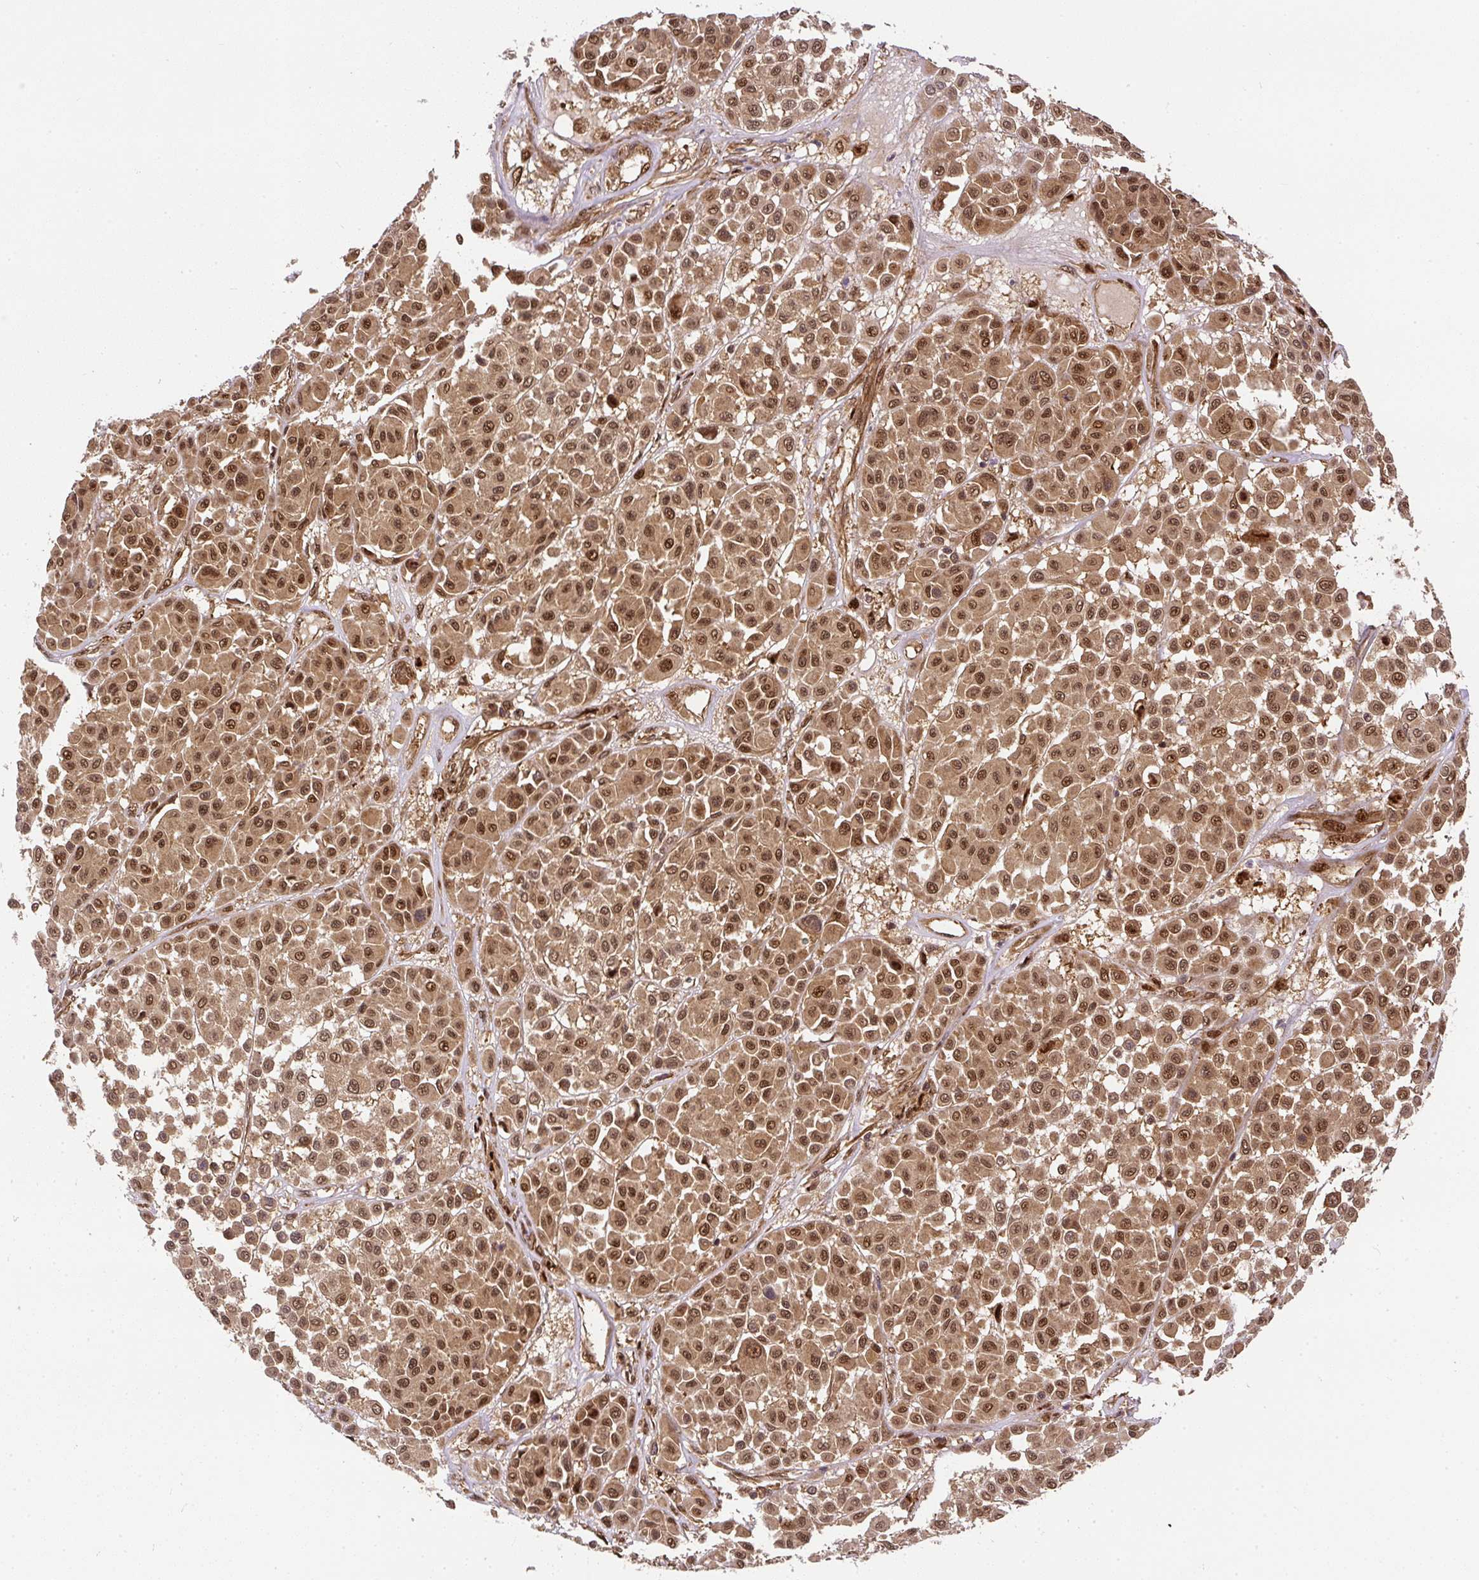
{"staining": {"intensity": "moderate", "quantity": ">75%", "location": "cytoplasmic/membranous,nuclear"}, "tissue": "melanoma", "cell_type": "Tumor cells", "image_type": "cancer", "snomed": [{"axis": "morphology", "description": "Malignant melanoma, Metastatic site"}, {"axis": "topography", "description": "Soft tissue"}], "caption": "Moderate cytoplasmic/membranous and nuclear positivity for a protein is seen in about >75% of tumor cells of malignant melanoma (metastatic site) using IHC.", "gene": "PSMD1", "patient": {"sex": "male", "age": 41}}